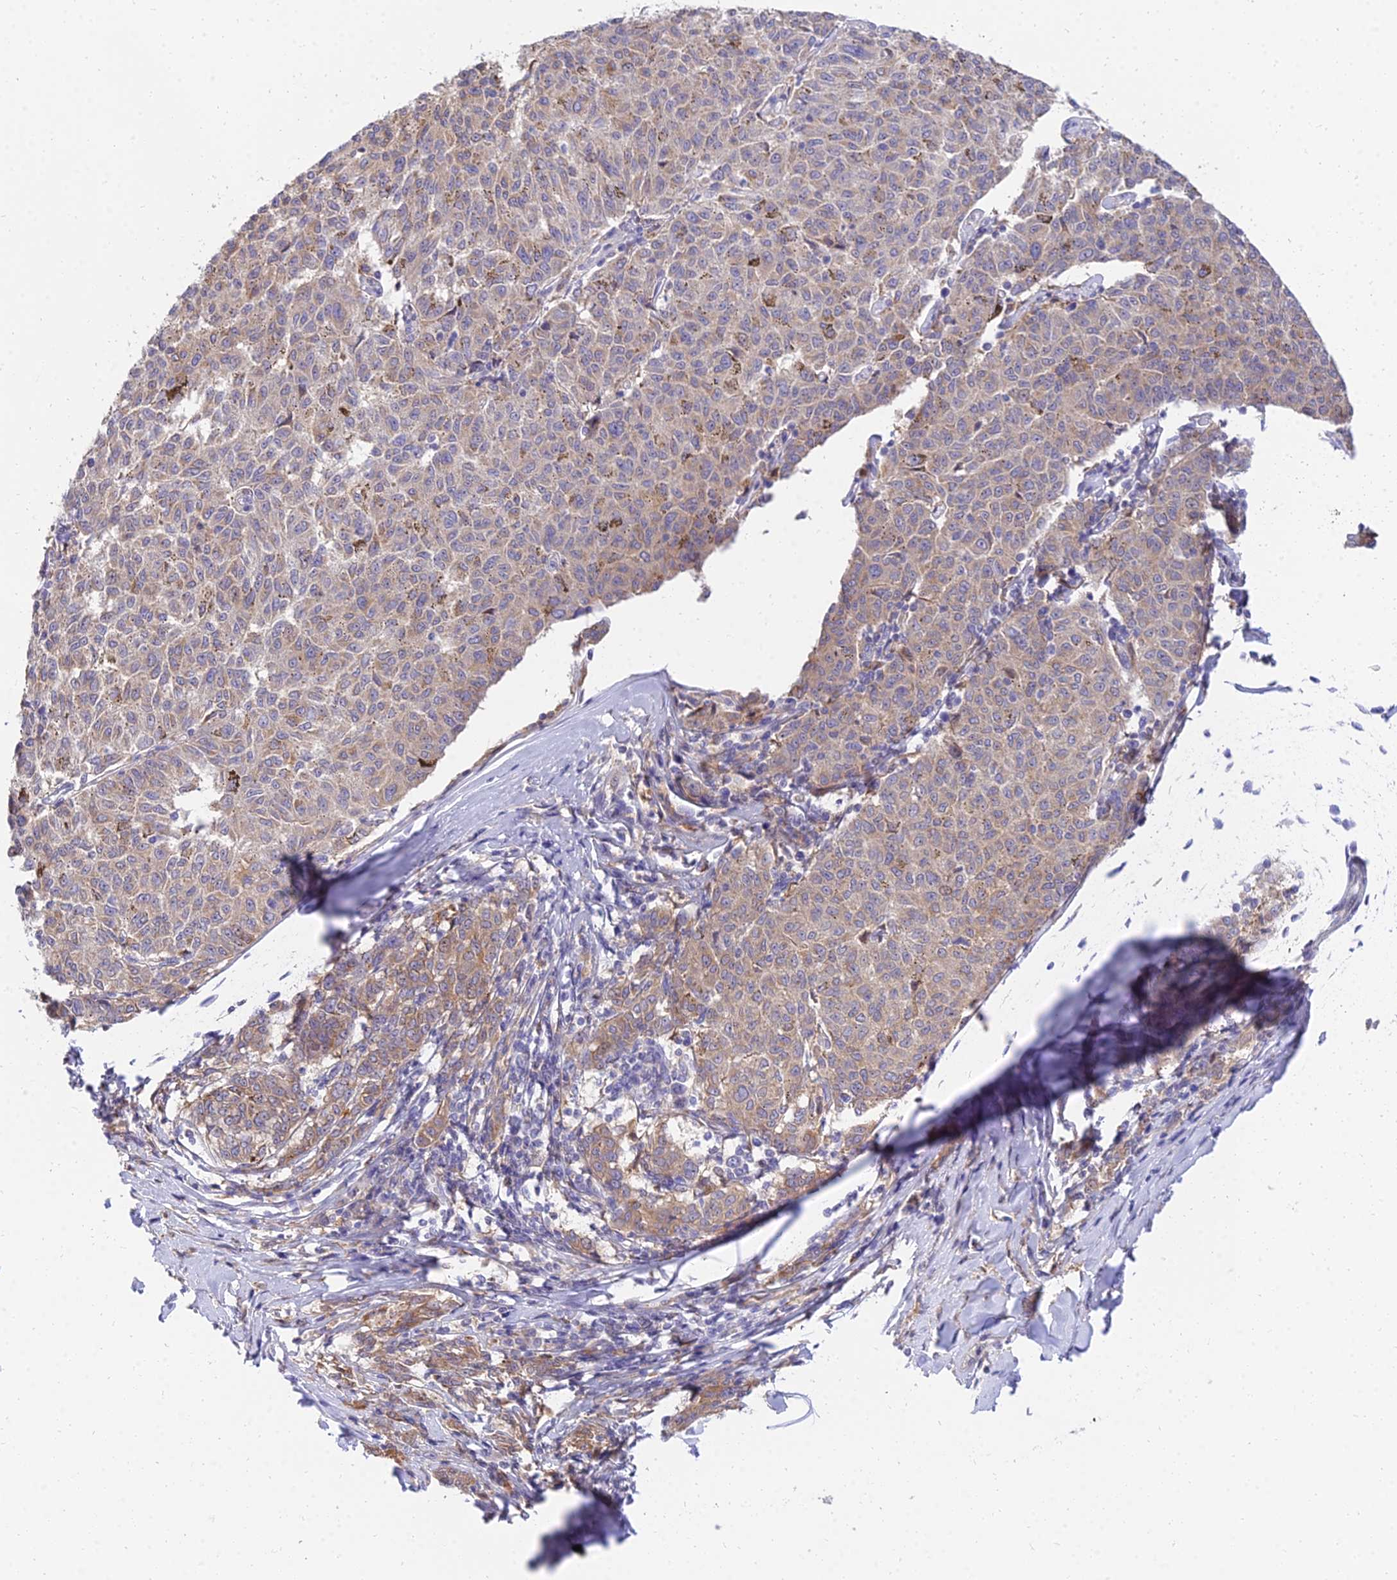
{"staining": {"intensity": "weak", "quantity": ">75%", "location": "cytoplasmic/membranous"}, "tissue": "melanoma", "cell_type": "Tumor cells", "image_type": "cancer", "snomed": [{"axis": "morphology", "description": "Malignant melanoma, NOS"}, {"axis": "topography", "description": "Skin"}], "caption": "Human melanoma stained for a protein (brown) demonstrates weak cytoplasmic/membranous positive expression in approximately >75% of tumor cells.", "gene": "ARL8B", "patient": {"sex": "female", "age": 72}}